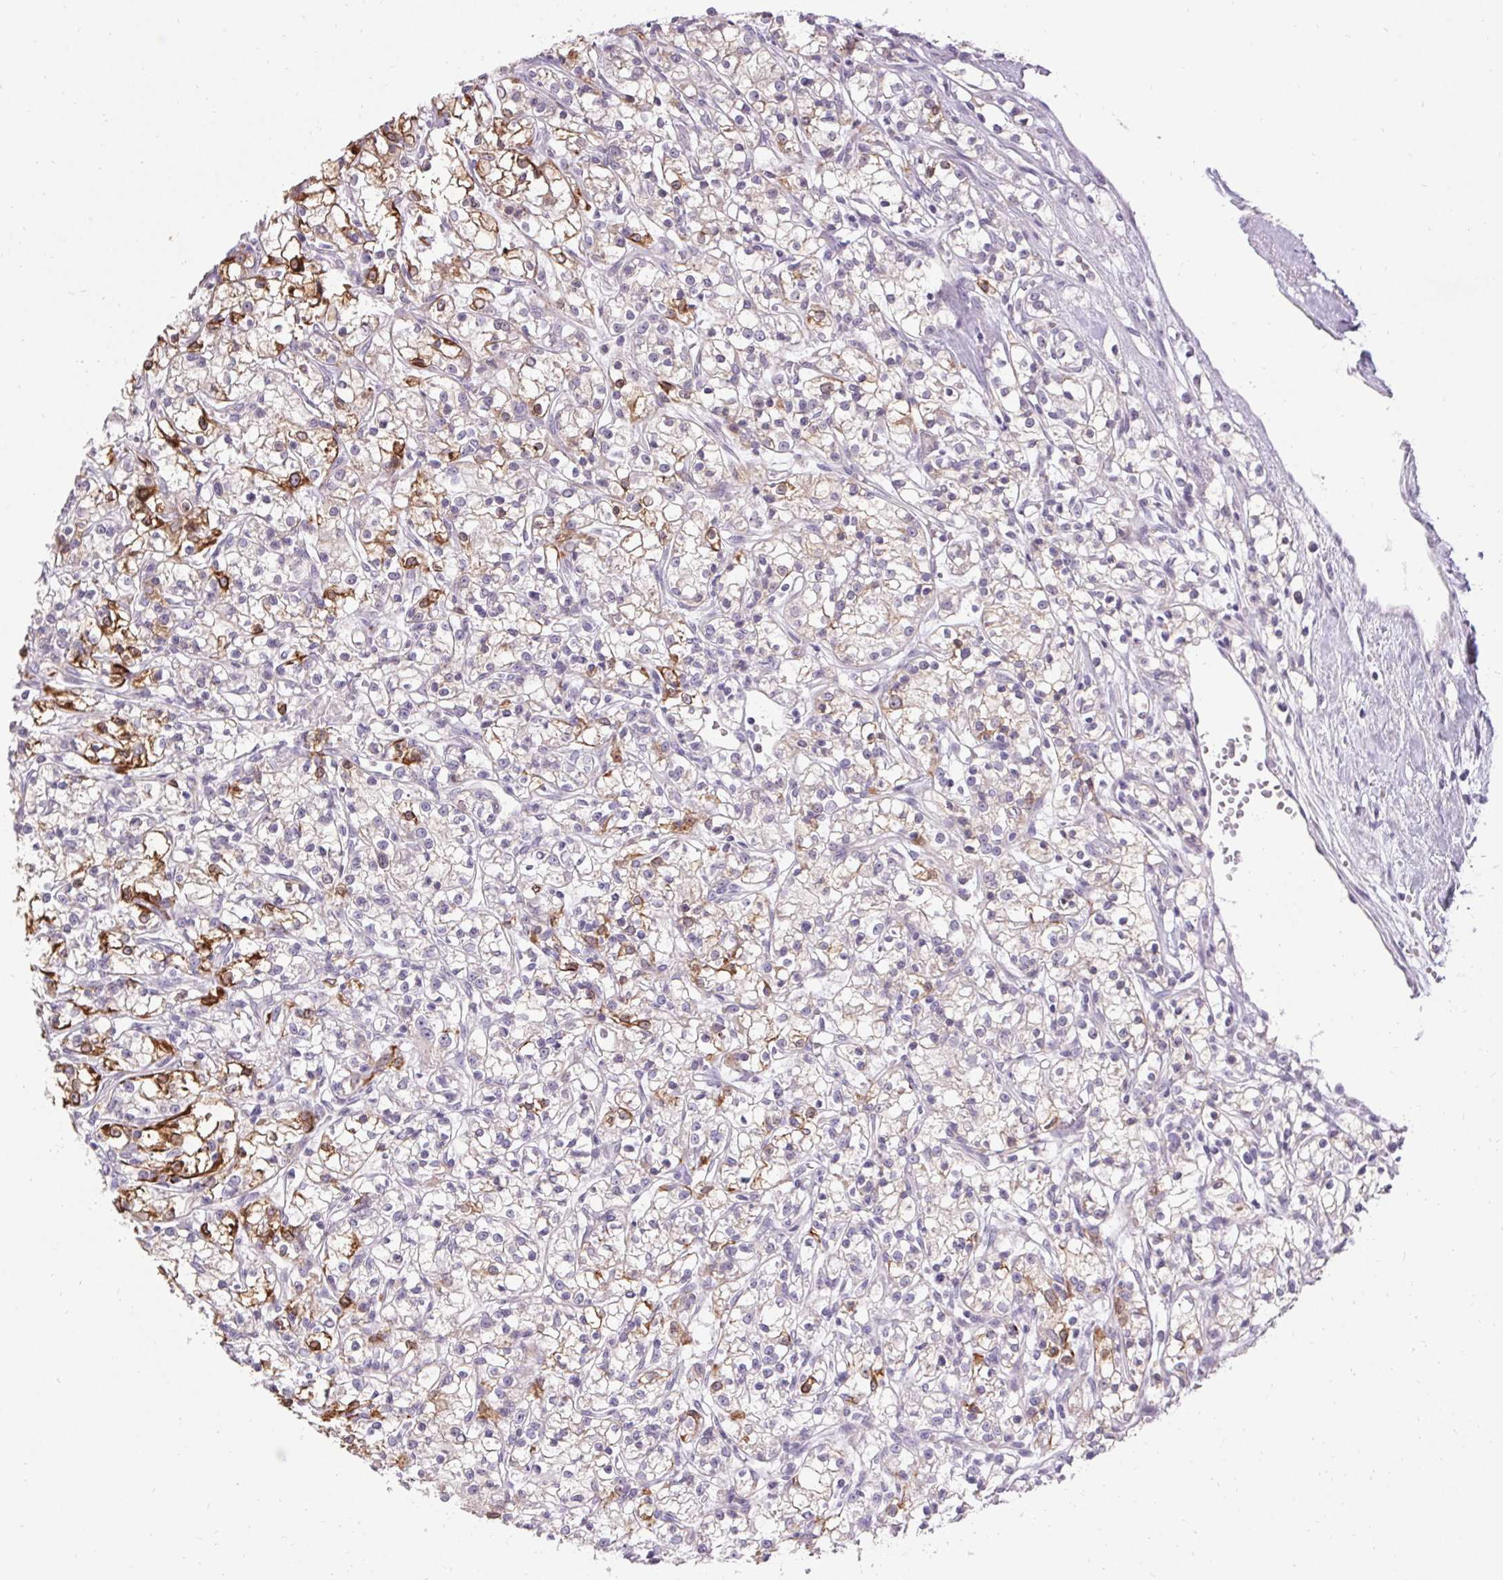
{"staining": {"intensity": "strong", "quantity": "<25%", "location": "cytoplasmic/membranous"}, "tissue": "renal cancer", "cell_type": "Tumor cells", "image_type": "cancer", "snomed": [{"axis": "morphology", "description": "Adenocarcinoma, NOS"}, {"axis": "topography", "description": "Kidney"}], "caption": "A micrograph of human adenocarcinoma (renal) stained for a protein demonstrates strong cytoplasmic/membranous brown staining in tumor cells.", "gene": "HSD17B3", "patient": {"sex": "female", "age": 59}}